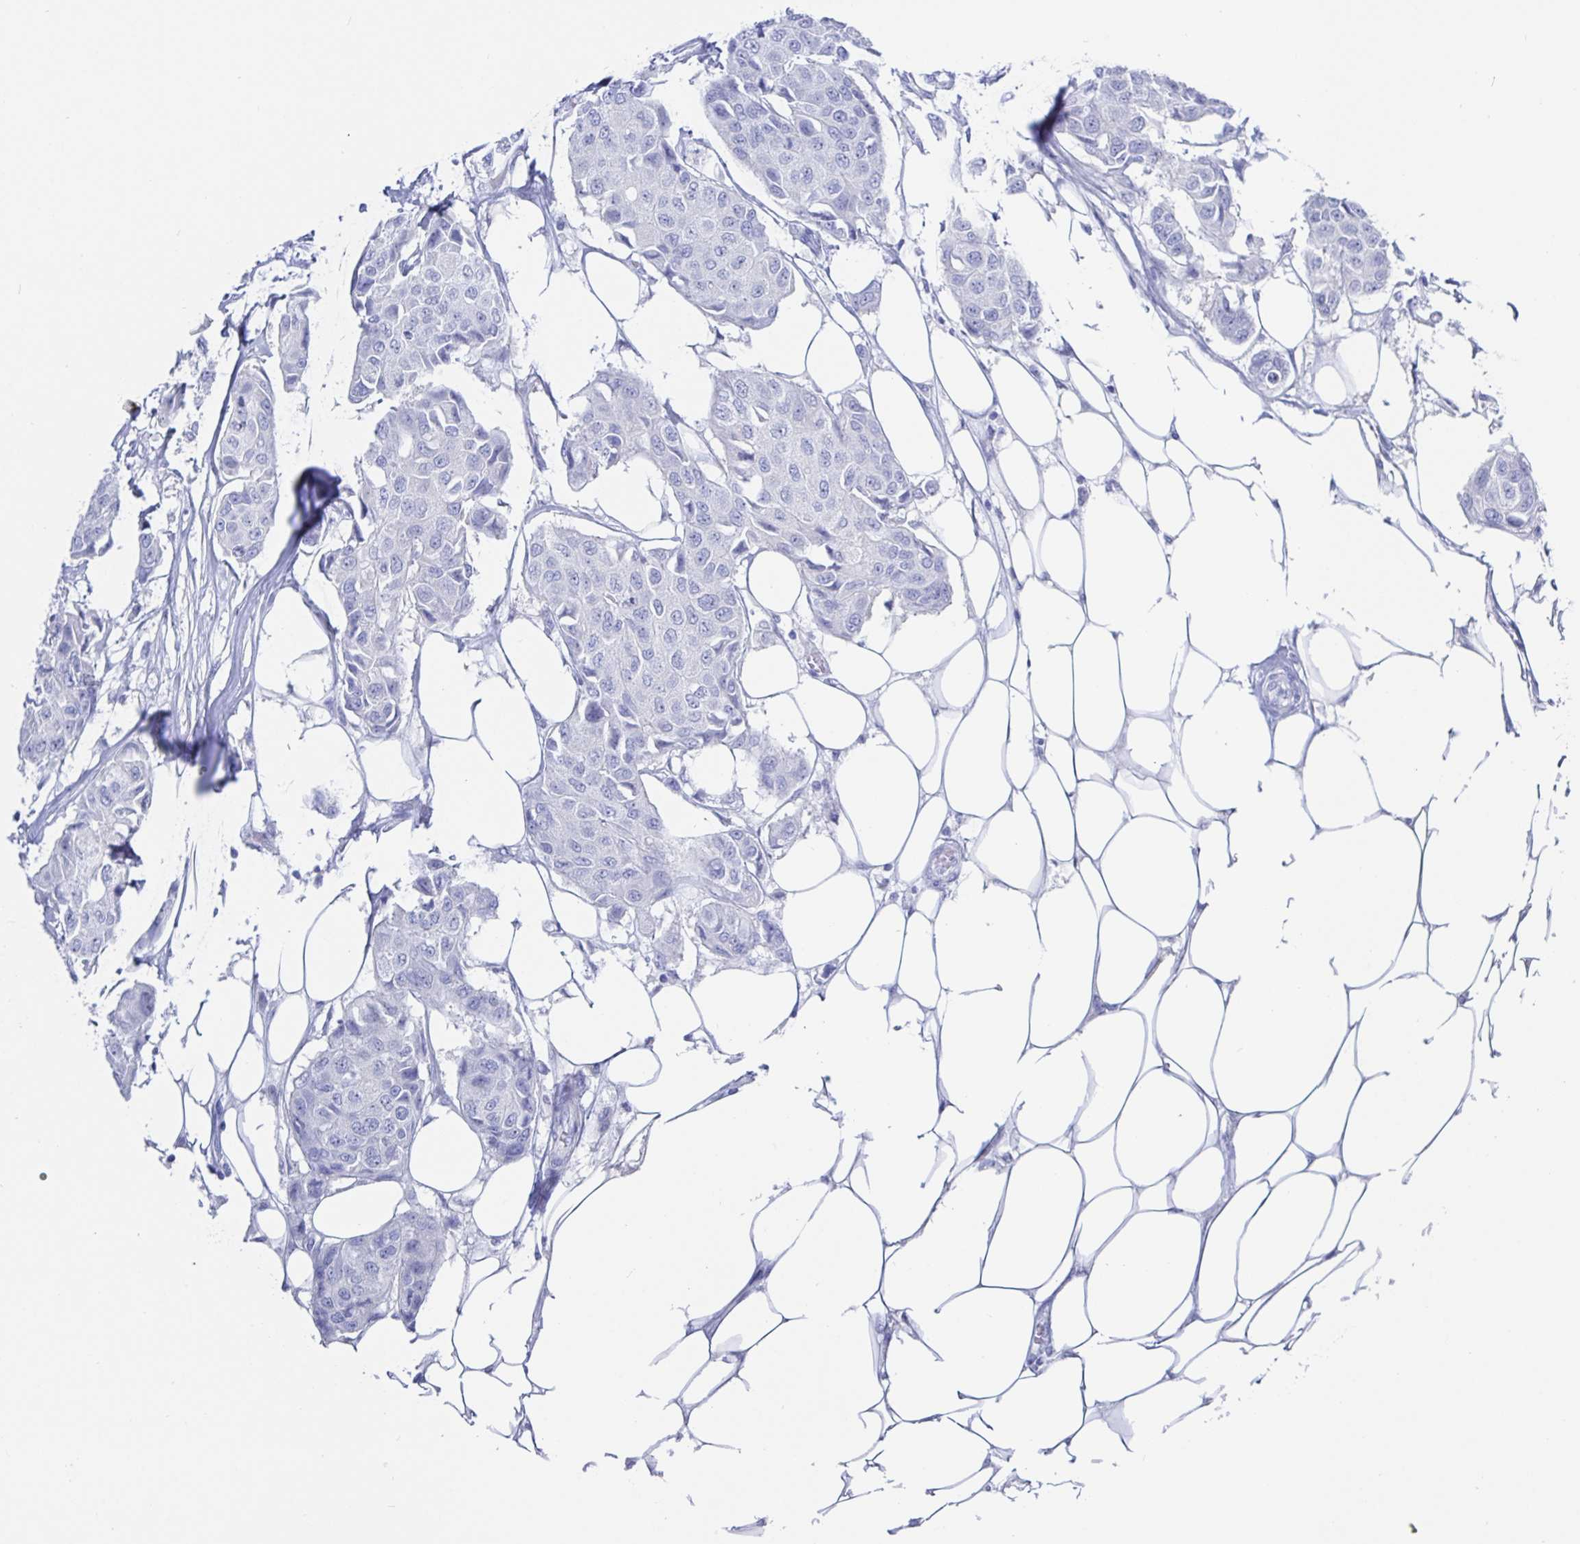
{"staining": {"intensity": "negative", "quantity": "none", "location": "none"}, "tissue": "breast cancer", "cell_type": "Tumor cells", "image_type": "cancer", "snomed": [{"axis": "morphology", "description": "Duct carcinoma"}, {"axis": "topography", "description": "Breast"}, {"axis": "topography", "description": "Lymph node"}], "caption": "High magnification brightfield microscopy of breast cancer (invasive ductal carcinoma) stained with DAB (3,3'-diaminobenzidine) (brown) and counterstained with hematoxylin (blue): tumor cells show no significant expression.", "gene": "KCNH6", "patient": {"sex": "female", "age": 80}}